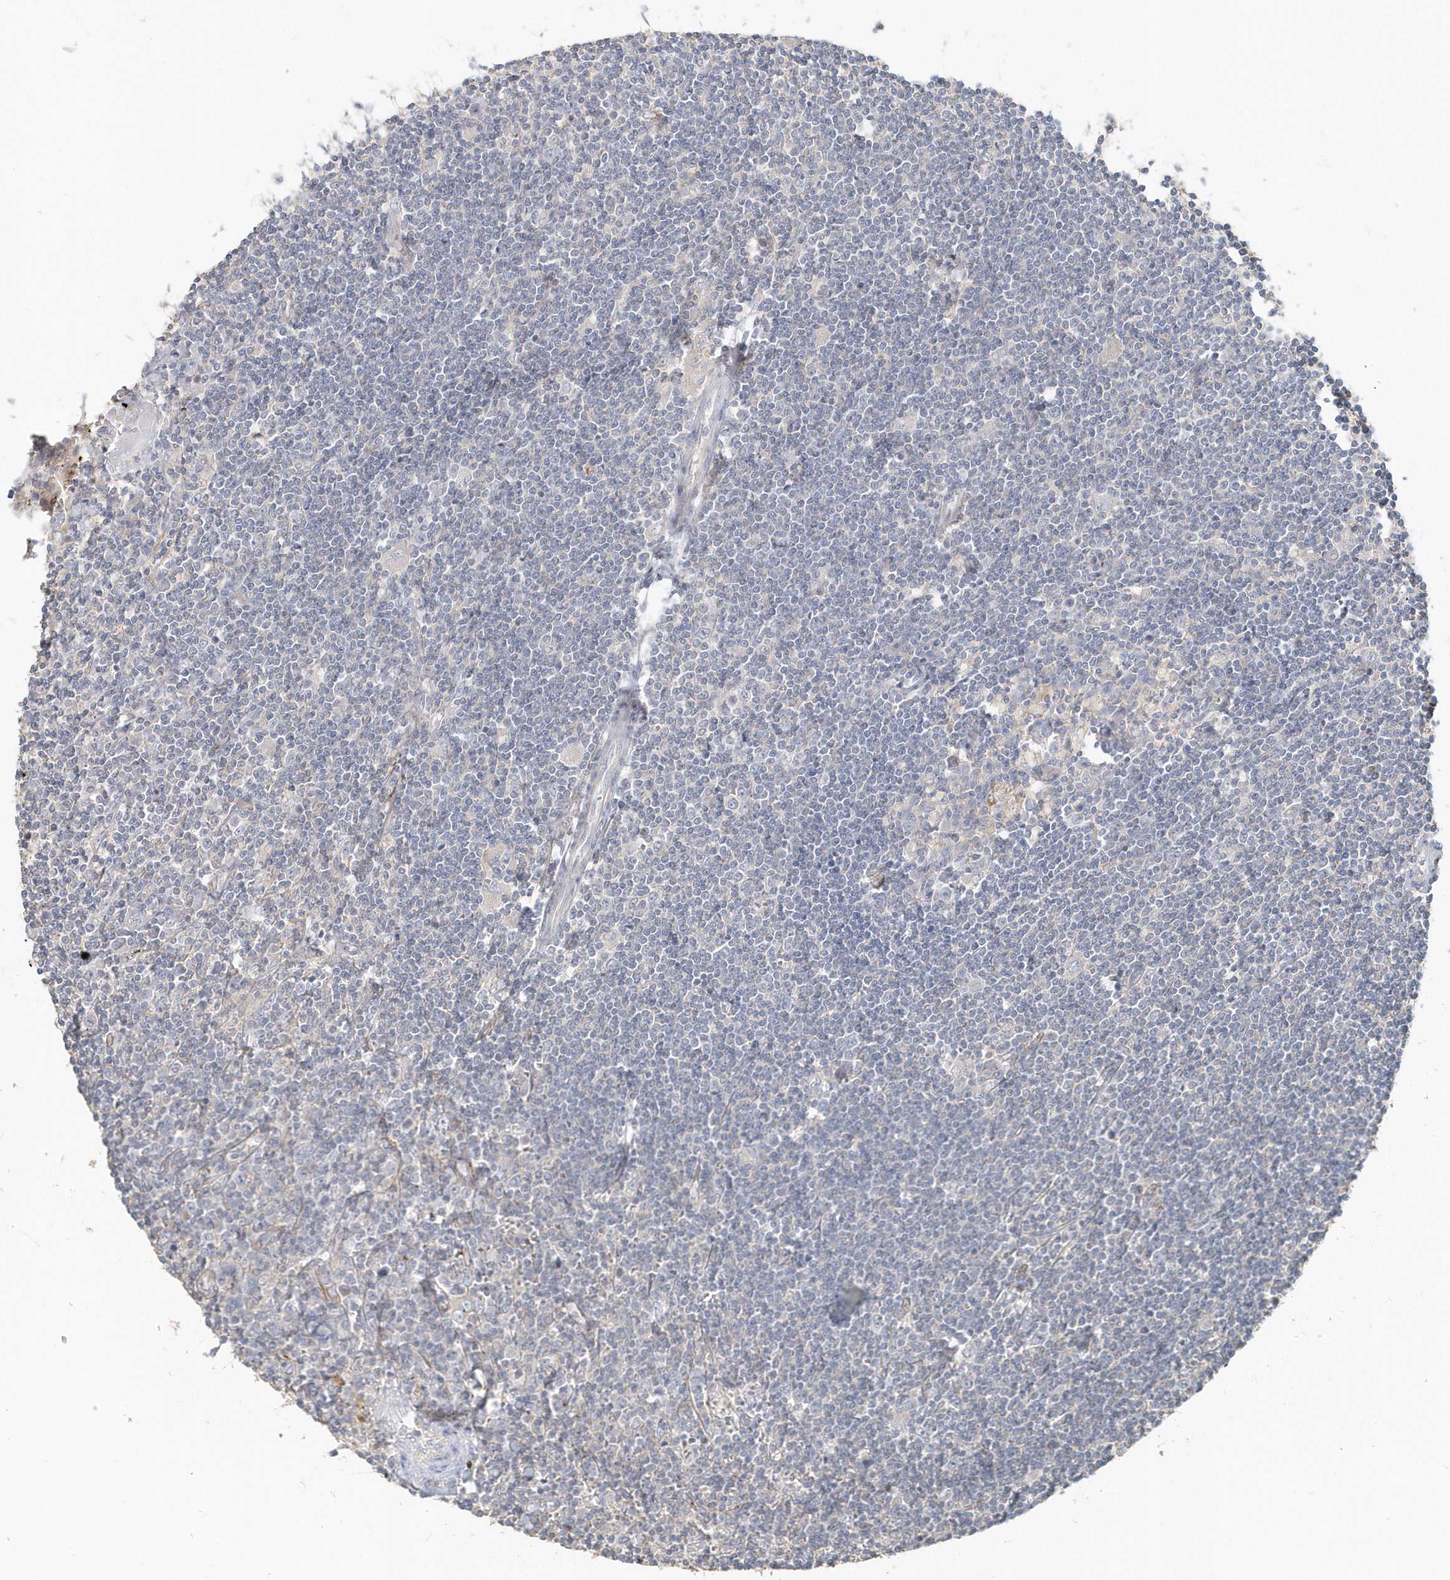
{"staining": {"intensity": "negative", "quantity": "none", "location": "none"}, "tissue": "lymphoma", "cell_type": "Tumor cells", "image_type": "cancer", "snomed": [{"axis": "morphology", "description": "Malignant lymphoma, non-Hodgkin's type, Low grade"}, {"axis": "topography", "description": "Spleen"}], "caption": "A high-resolution histopathology image shows immunohistochemistry (IHC) staining of lymphoma, which demonstrates no significant expression in tumor cells.", "gene": "MMRN1", "patient": {"sex": "male", "age": 76}}